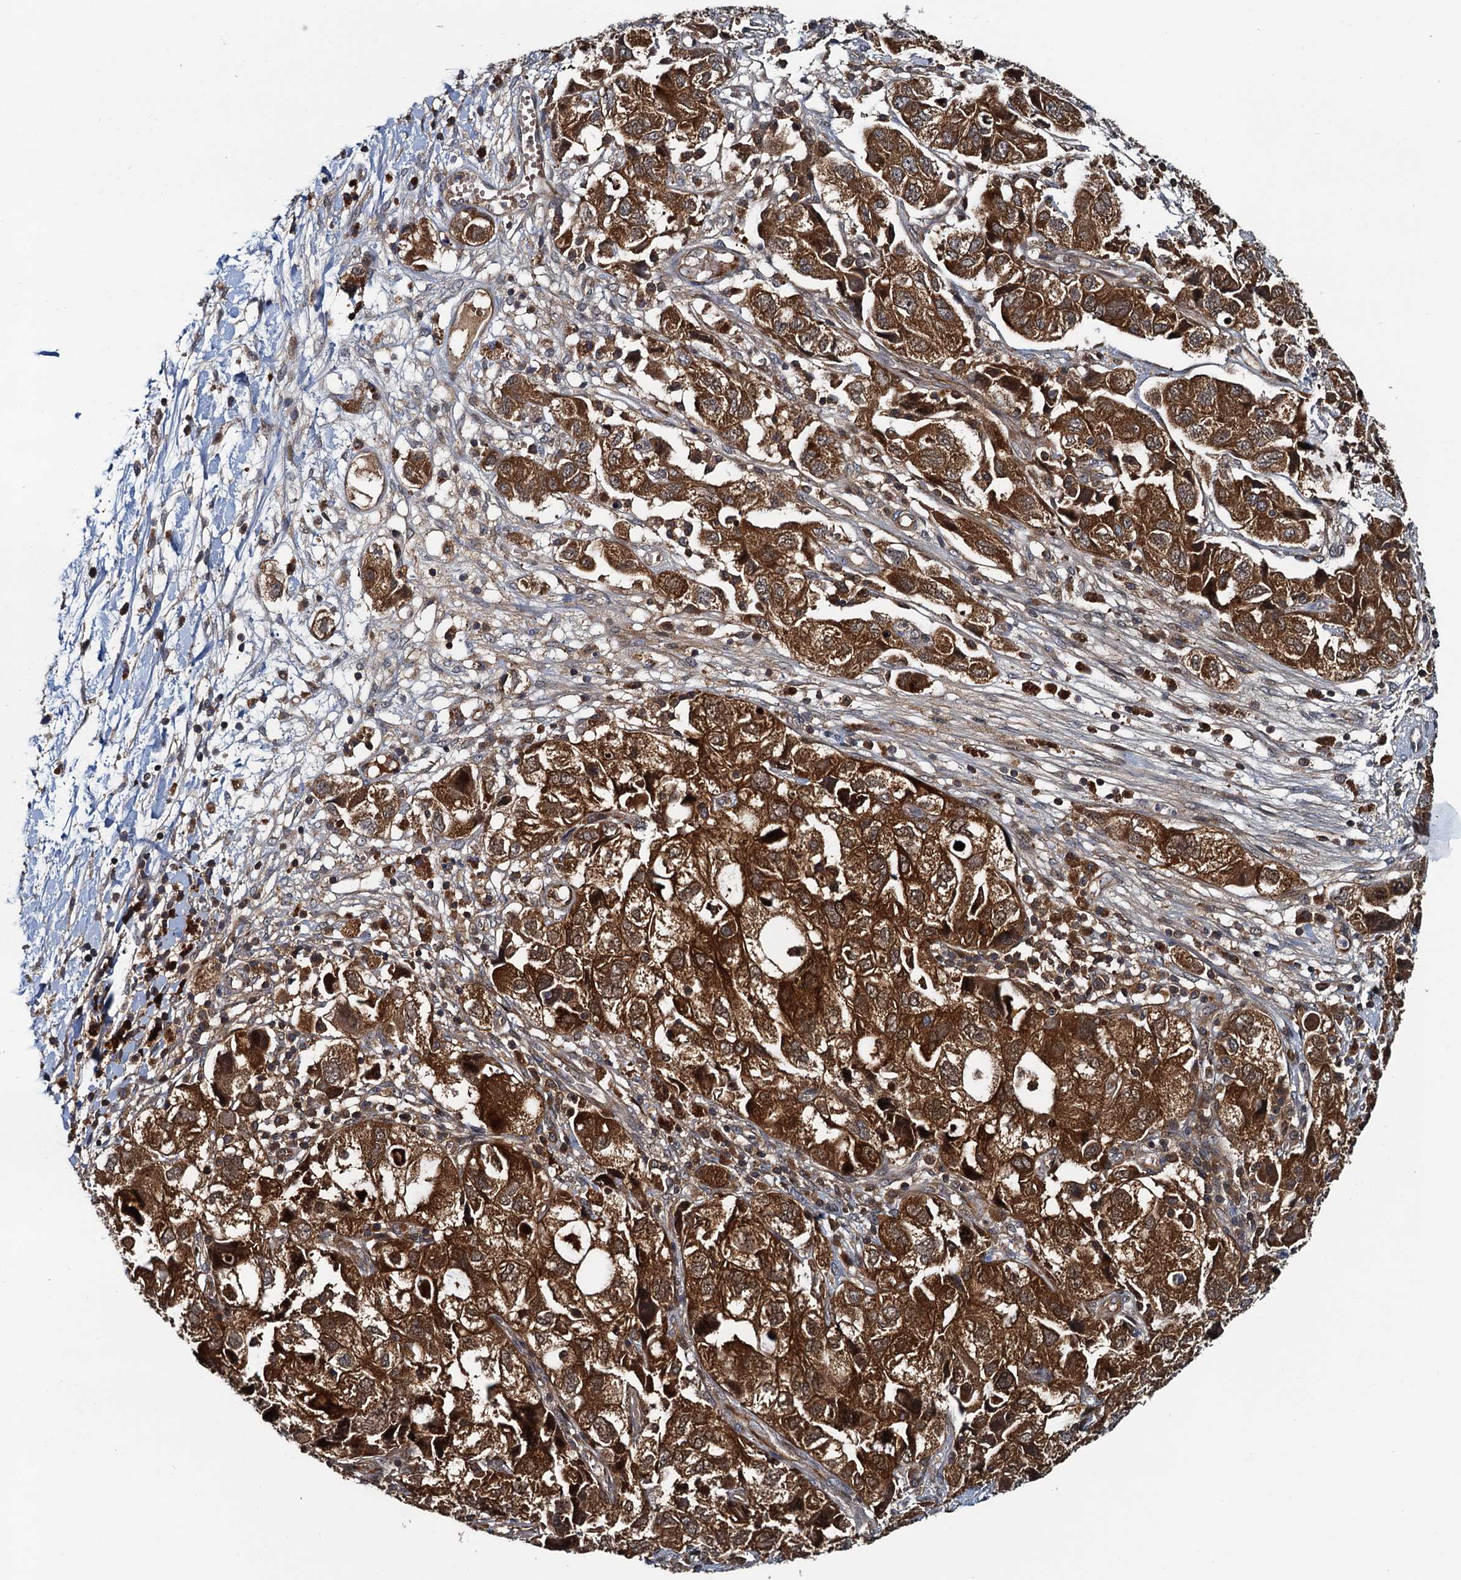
{"staining": {"intensity": "strong", "quantity": ">75%", "location": "cytoplasmic/membranous,nuclear"}, "tissue": "ovarian cancer", "cell_type": "Tumor cells", "image_type": "cancer", "snomed": [{"axis": "morphology", "description": "Carcinoma, NOS"}, {"axis": "morphology", "description": "Cystadenocarcinoma, serous, NOS"}, {"axis": "topography", "description": "Ovary"}], "caption": "This is an image of immunohistochemistry (IHC) staining of serous cystadenocarcinoma (ovarian), which shows strong expression in the cytoplasmic/membranous and nuclear of tumor cells.", "gene": "AAGAB", "patient": {"sex": "female", "age": 69}}